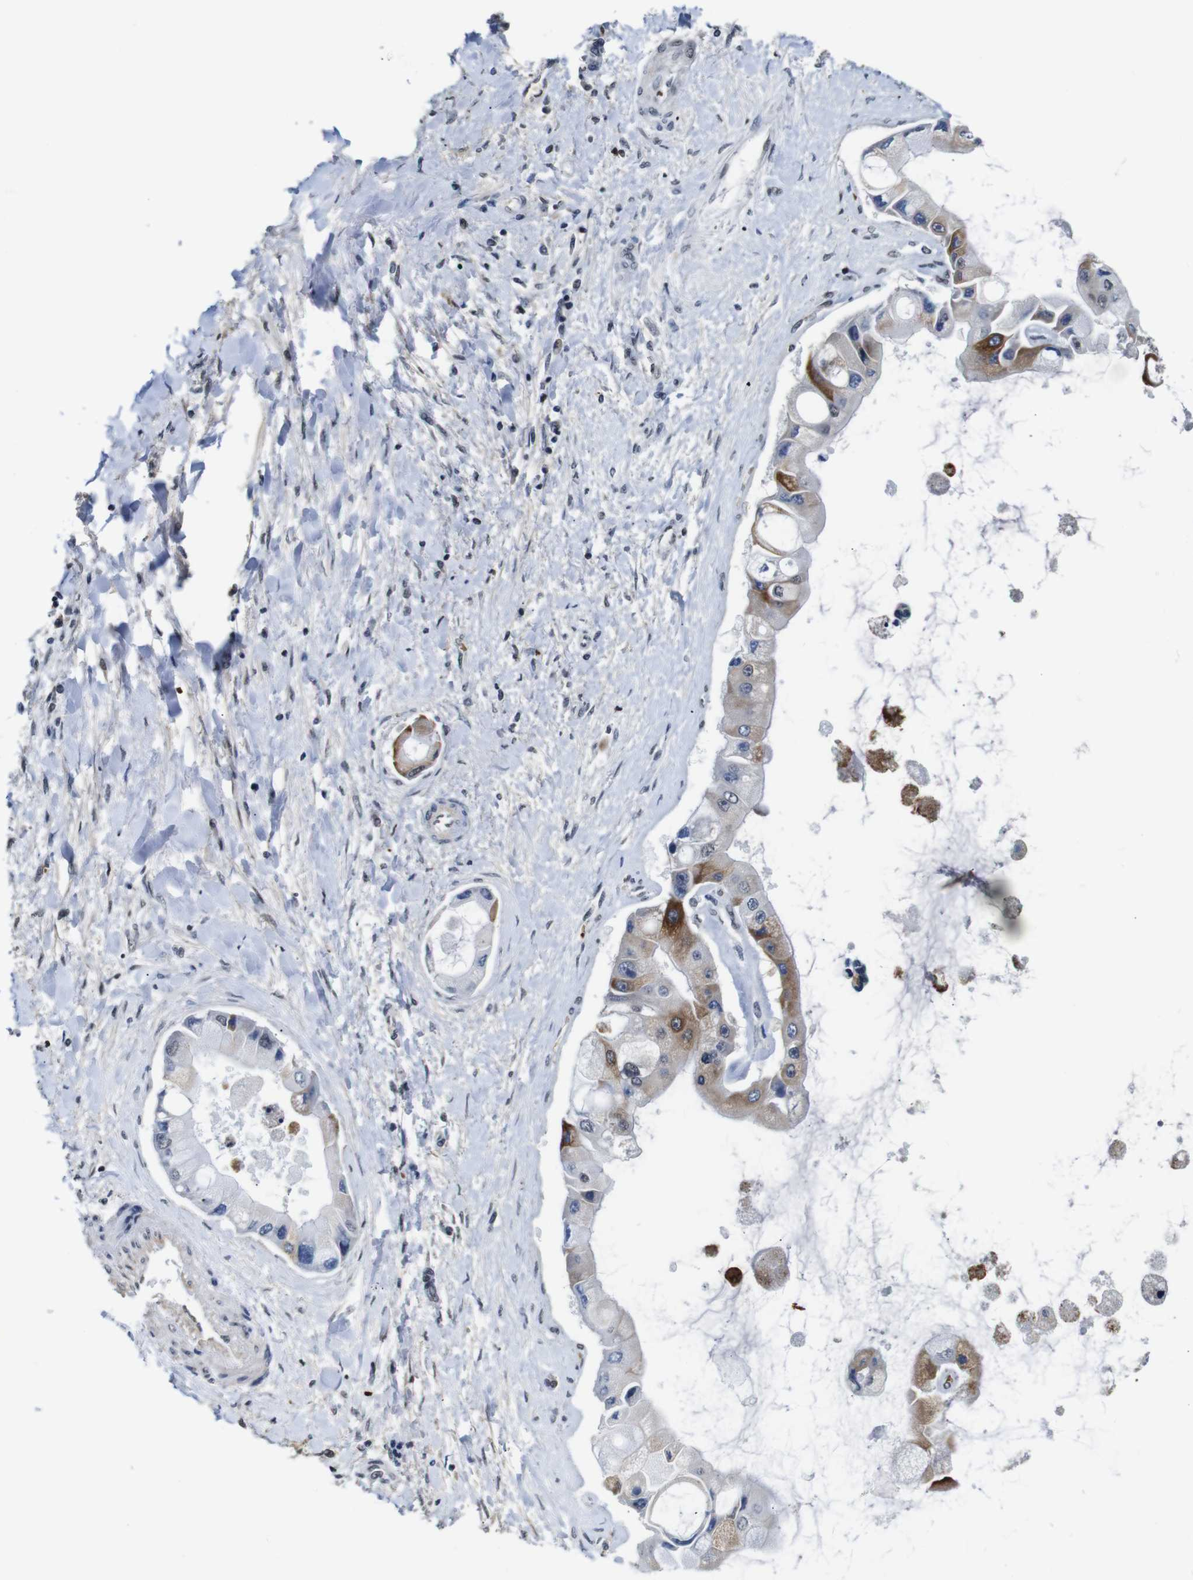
{"staining": {"intensity": "moderate", "quantity": "<25%", "location": "cytoplasmic/membranous"}, "tissue": "liver cancer", "cell_type": "Tumor cells", "image_type": "cancer", "snomed": [{"axis": "morphology", "description": "Cholangiocarcinoma"}, {"axis": "topography", "description": "Liver"}], "caption": "Protein expression analysis of human cholangiocarcinoma (liver) reveals moderate cytoplasmic/membranous expression in approximately <25% of tumor cells.", "gene": "ILDR2", "patient": {"sex": "male", "age": 50}}